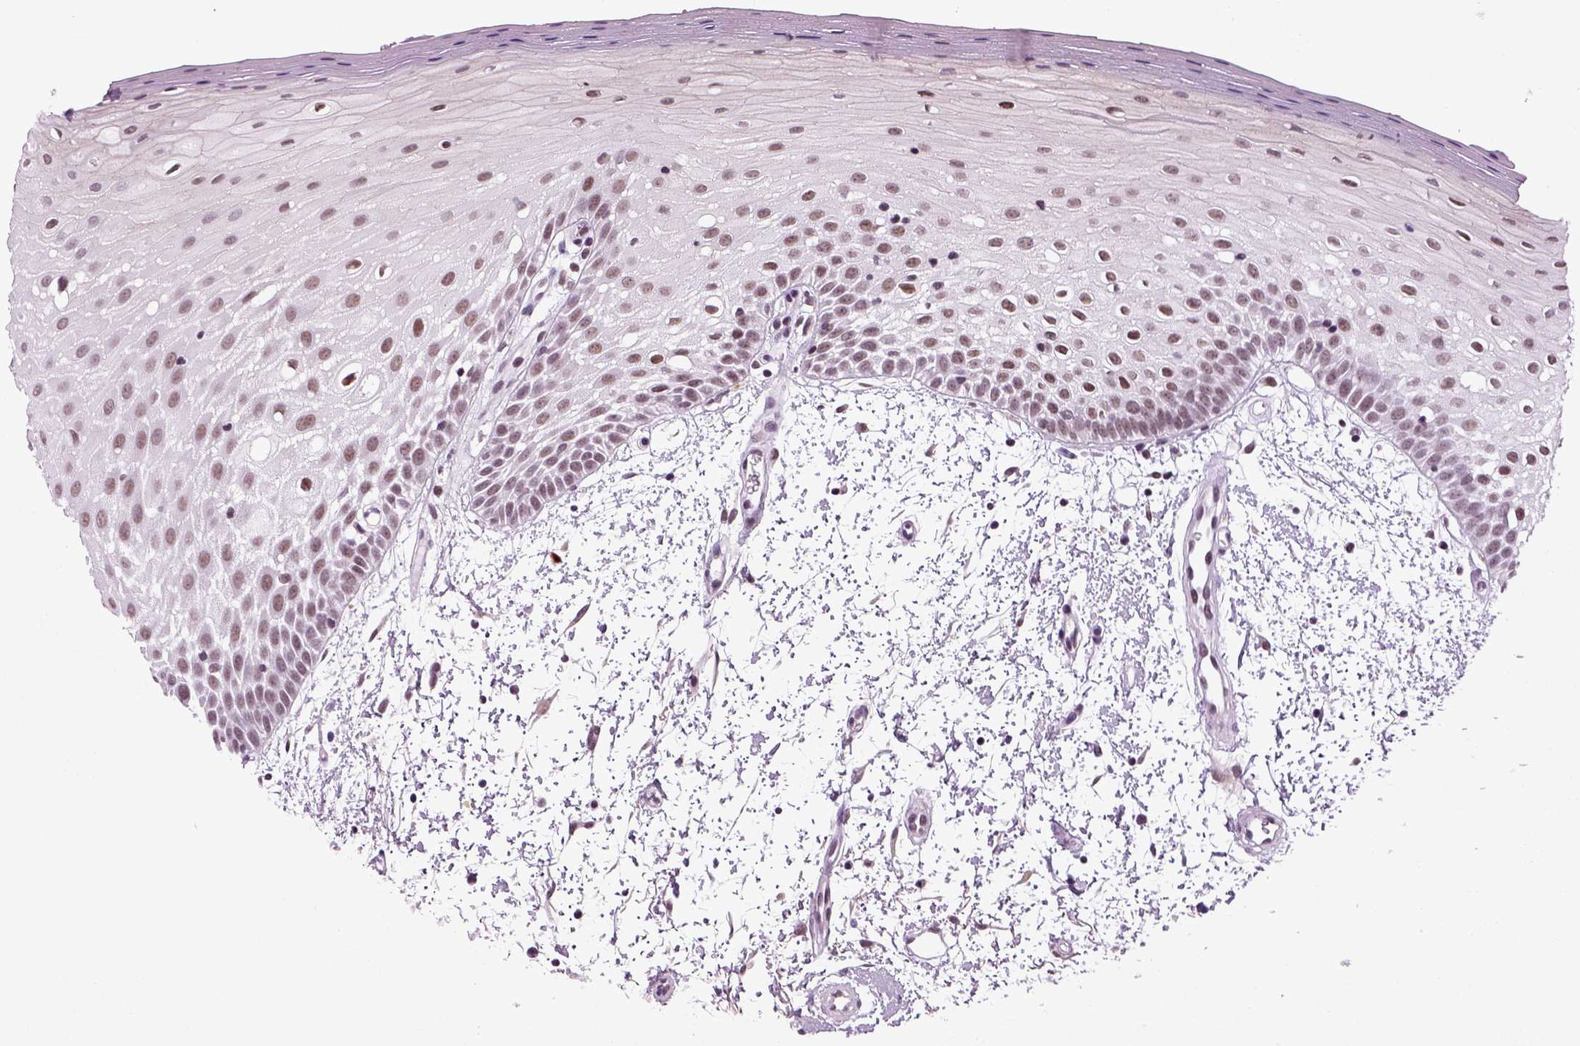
{"staining": {"intensity": "weak", "quantity": ">75%", "location": "nuclear"}, "tissue": "oral mucosa", "cell_type": "Squamous epithelial cells", "image_type": "normal", "snomed": [{"axis": "morphology", "description": "Normal tissue, NOS"}, {"axis": "morphology", "description": "Squamous cell carcinoma, NOS"}, {"axis": "topography", "description": "Oral tissue"}, {"axis": "topography", "description": "Head-Neck"}], "caption": "Immunohistochemical staining of unremarkable human oral mucosa shows weak nuclear protein expression in about >75% of squamous epithelial cells.", "gene": "RCOR3", "patient": {"sex": "female", "age": 75}}